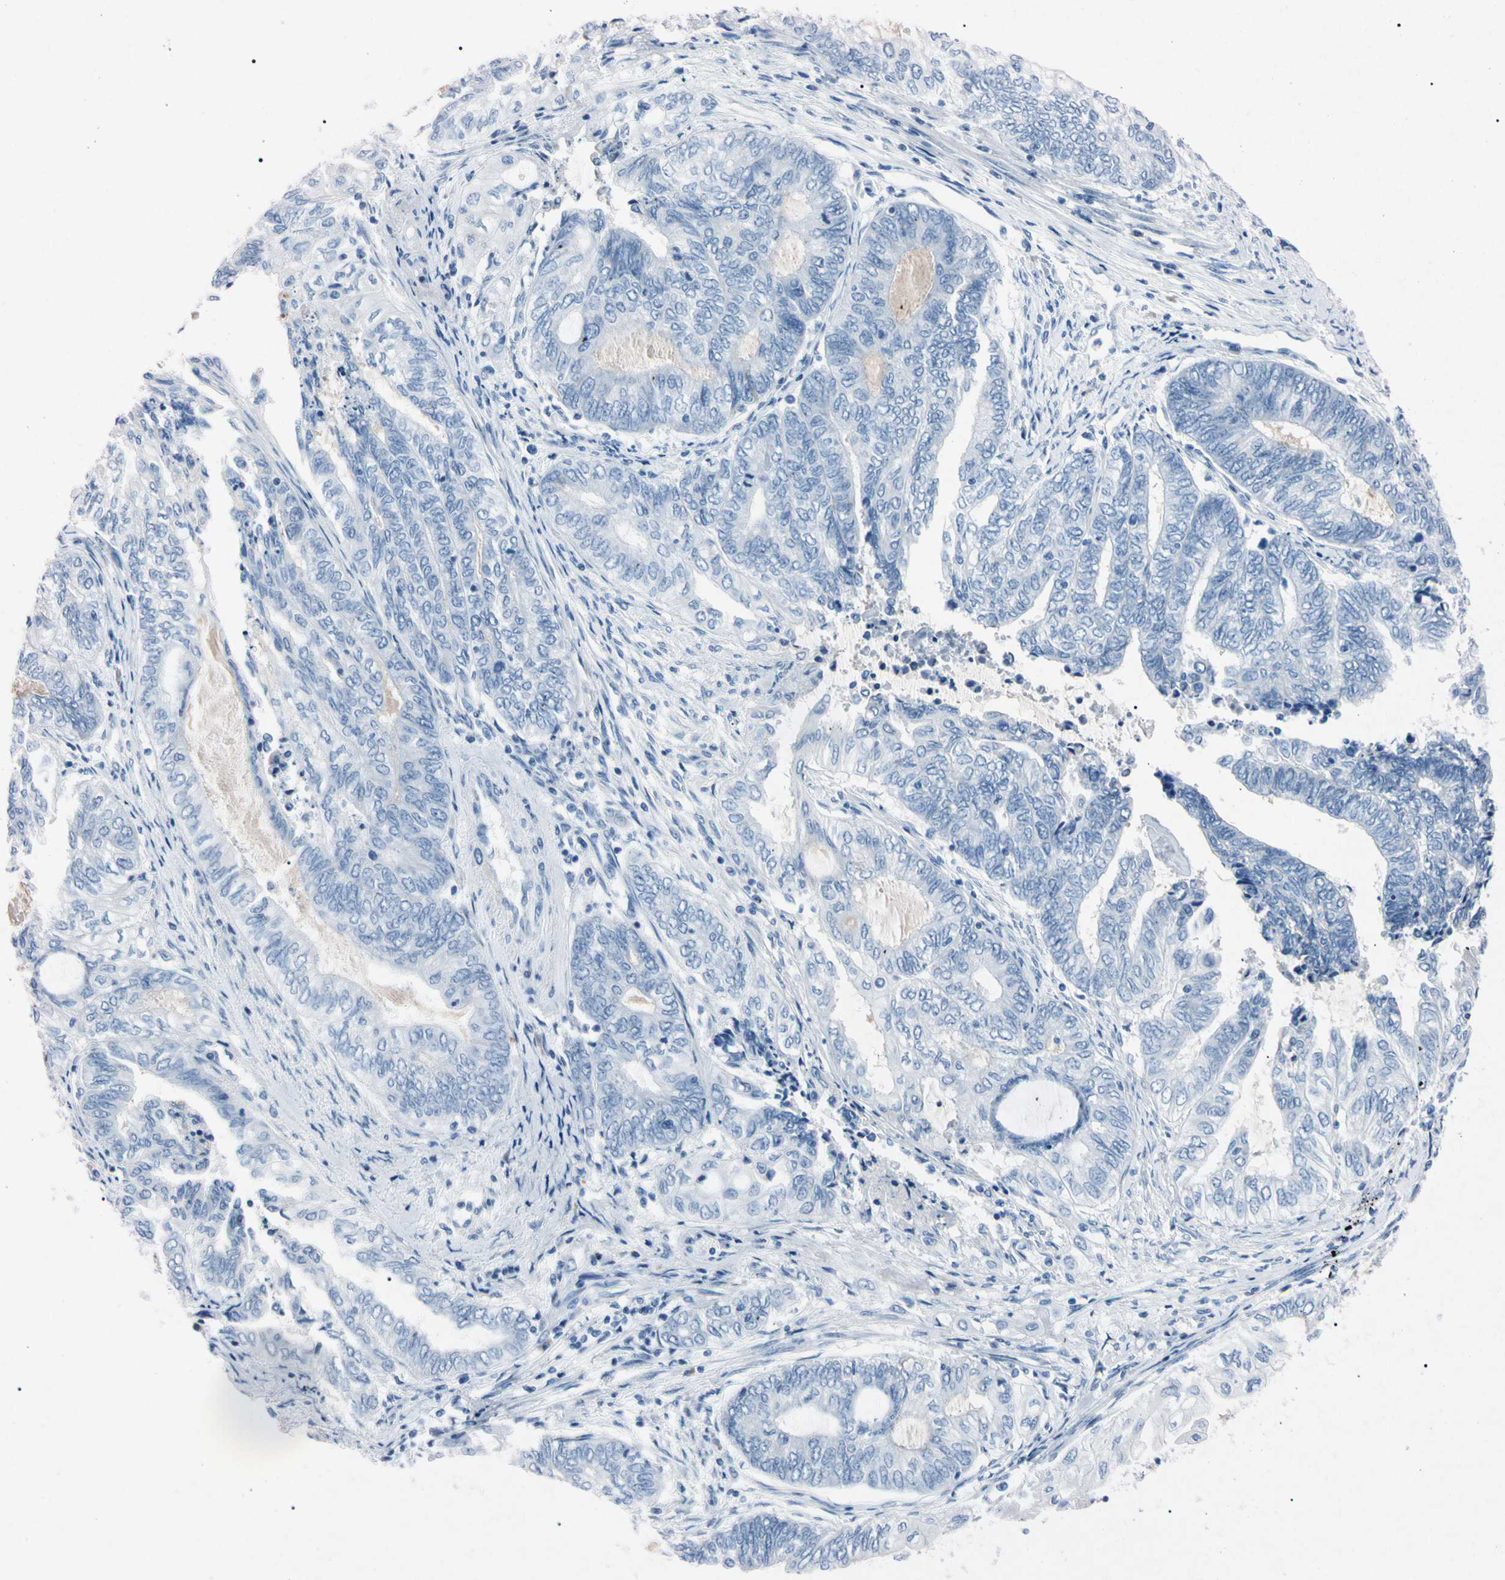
{"staining": {"intensity": "negative", "quantity": "none", "location": "none"}, "tissue": "endometrial cancer", "cell_type": "Tumor cells", "image_type": "cancer", "snomed": [{"axis": "morphology", "description": "Adenocarcinoma, NOS"}, {"axis": "topography", "description": "Uterus"}, {"axis": "topography", "description": "Endometrium"}], "caption": "Tumor cells are negative for protein expression in human endometrial cancer (adenocarcinoma). The staining was performed using DAB (3,3'-diaminobenzidine) to visualize the protein expression in brown, while the nuclei were stained in blue with hematoxylin (Magnification: 20x).", "gene": "ELN", "patient": {"sex": "female", "age": 70}}